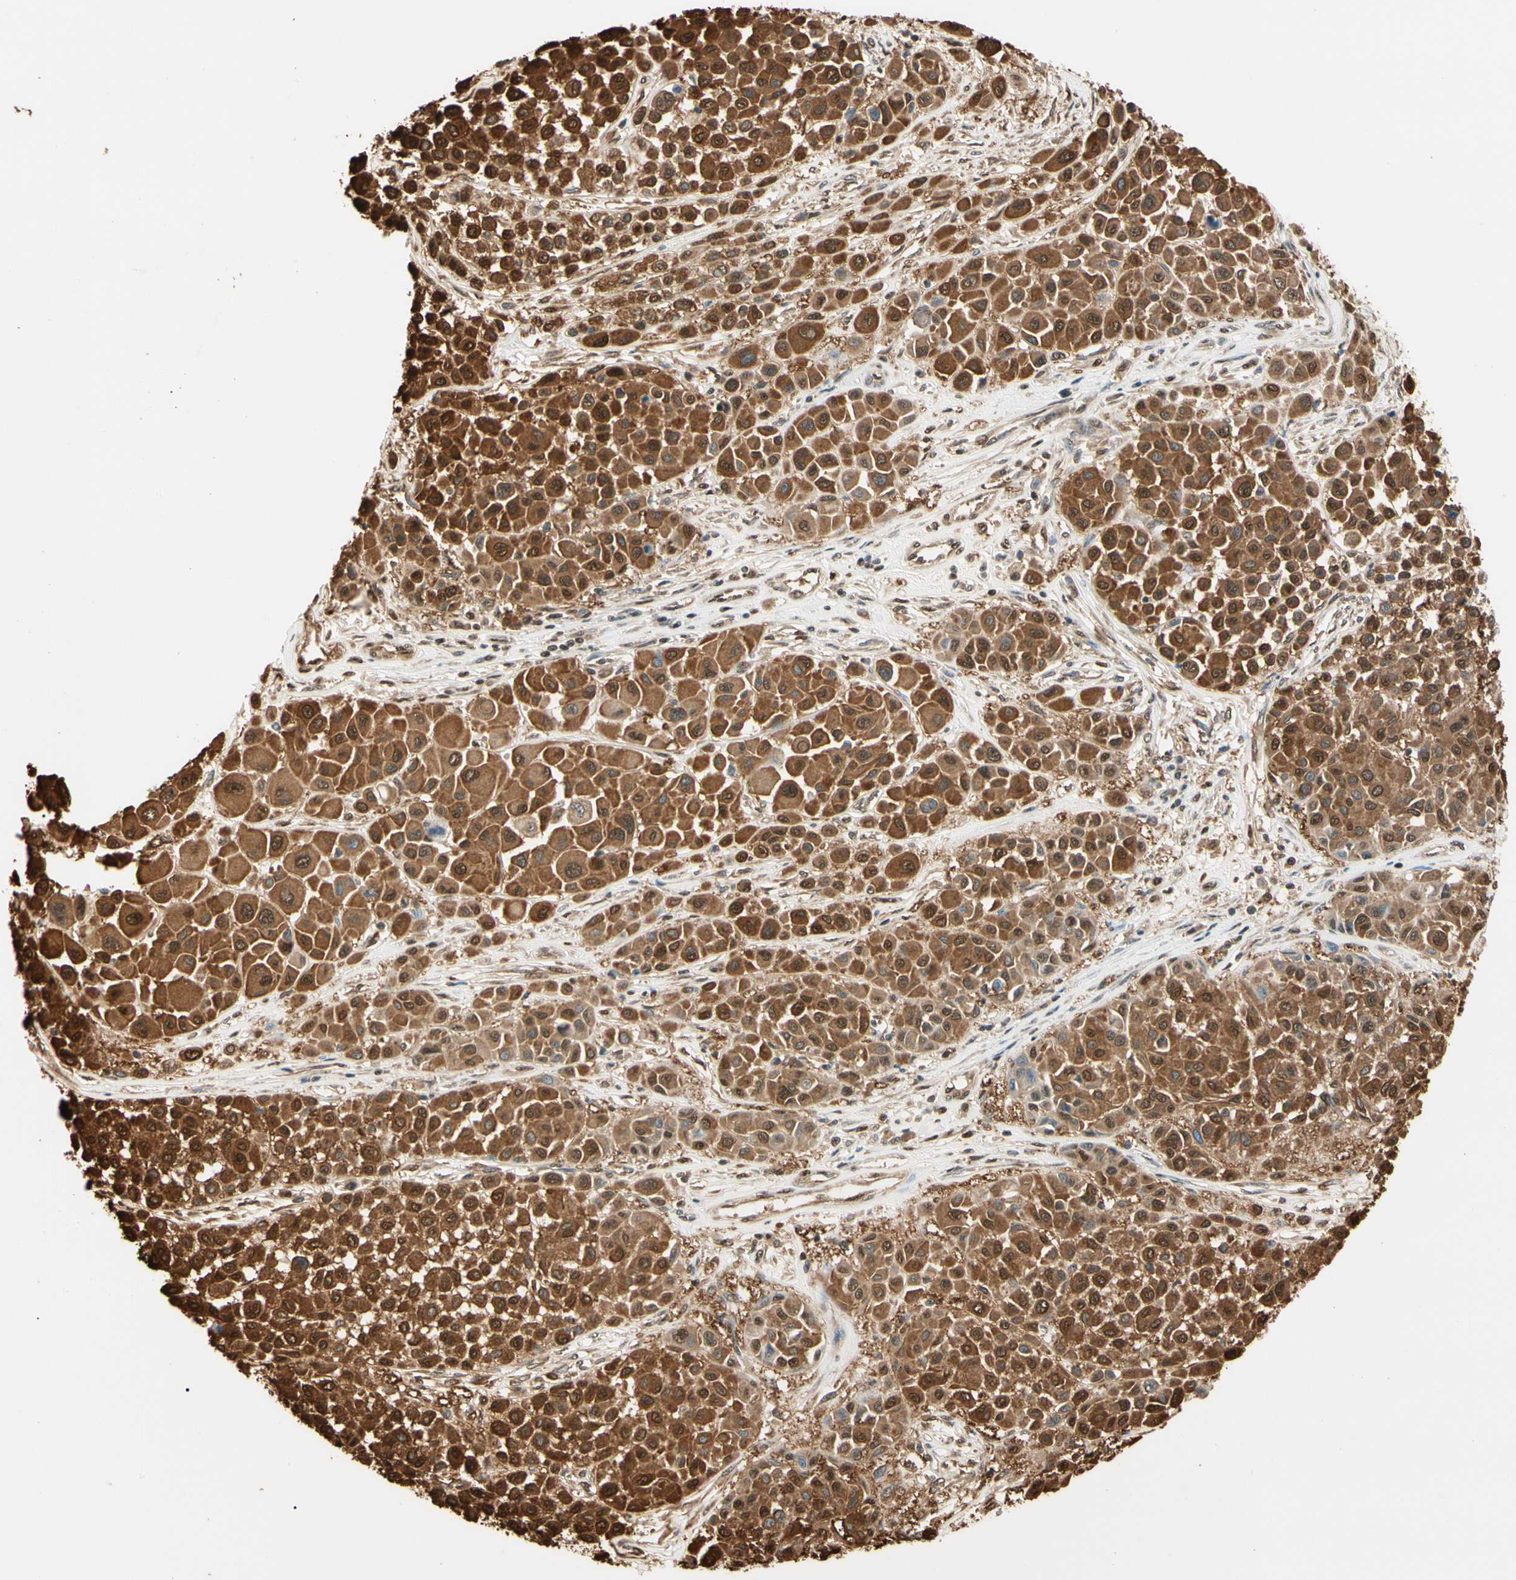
{"staining": {"intensity": "moderate", "quantity": ">75%", "location": "cytoplasmic/membranous,nuclear"}, "tissue": "melanoma", "cell_type": "Tumor cells", "image_type": "cancer", "snomed": [{"axis": "morphology", "description": "Malignant melanoma, Metastatic site"}, {"axis": "topography", "description": "Soft tissue"}], "caption": "Immunohistochemistry of malignant melanoma (metastatic site) displays medium levels of moderate cytoplasmic/membranous and nuclear staining in approximately >75% of tumor cells.", "gene": "PNCK", "patient": {"sex": "male", "age": 41}}